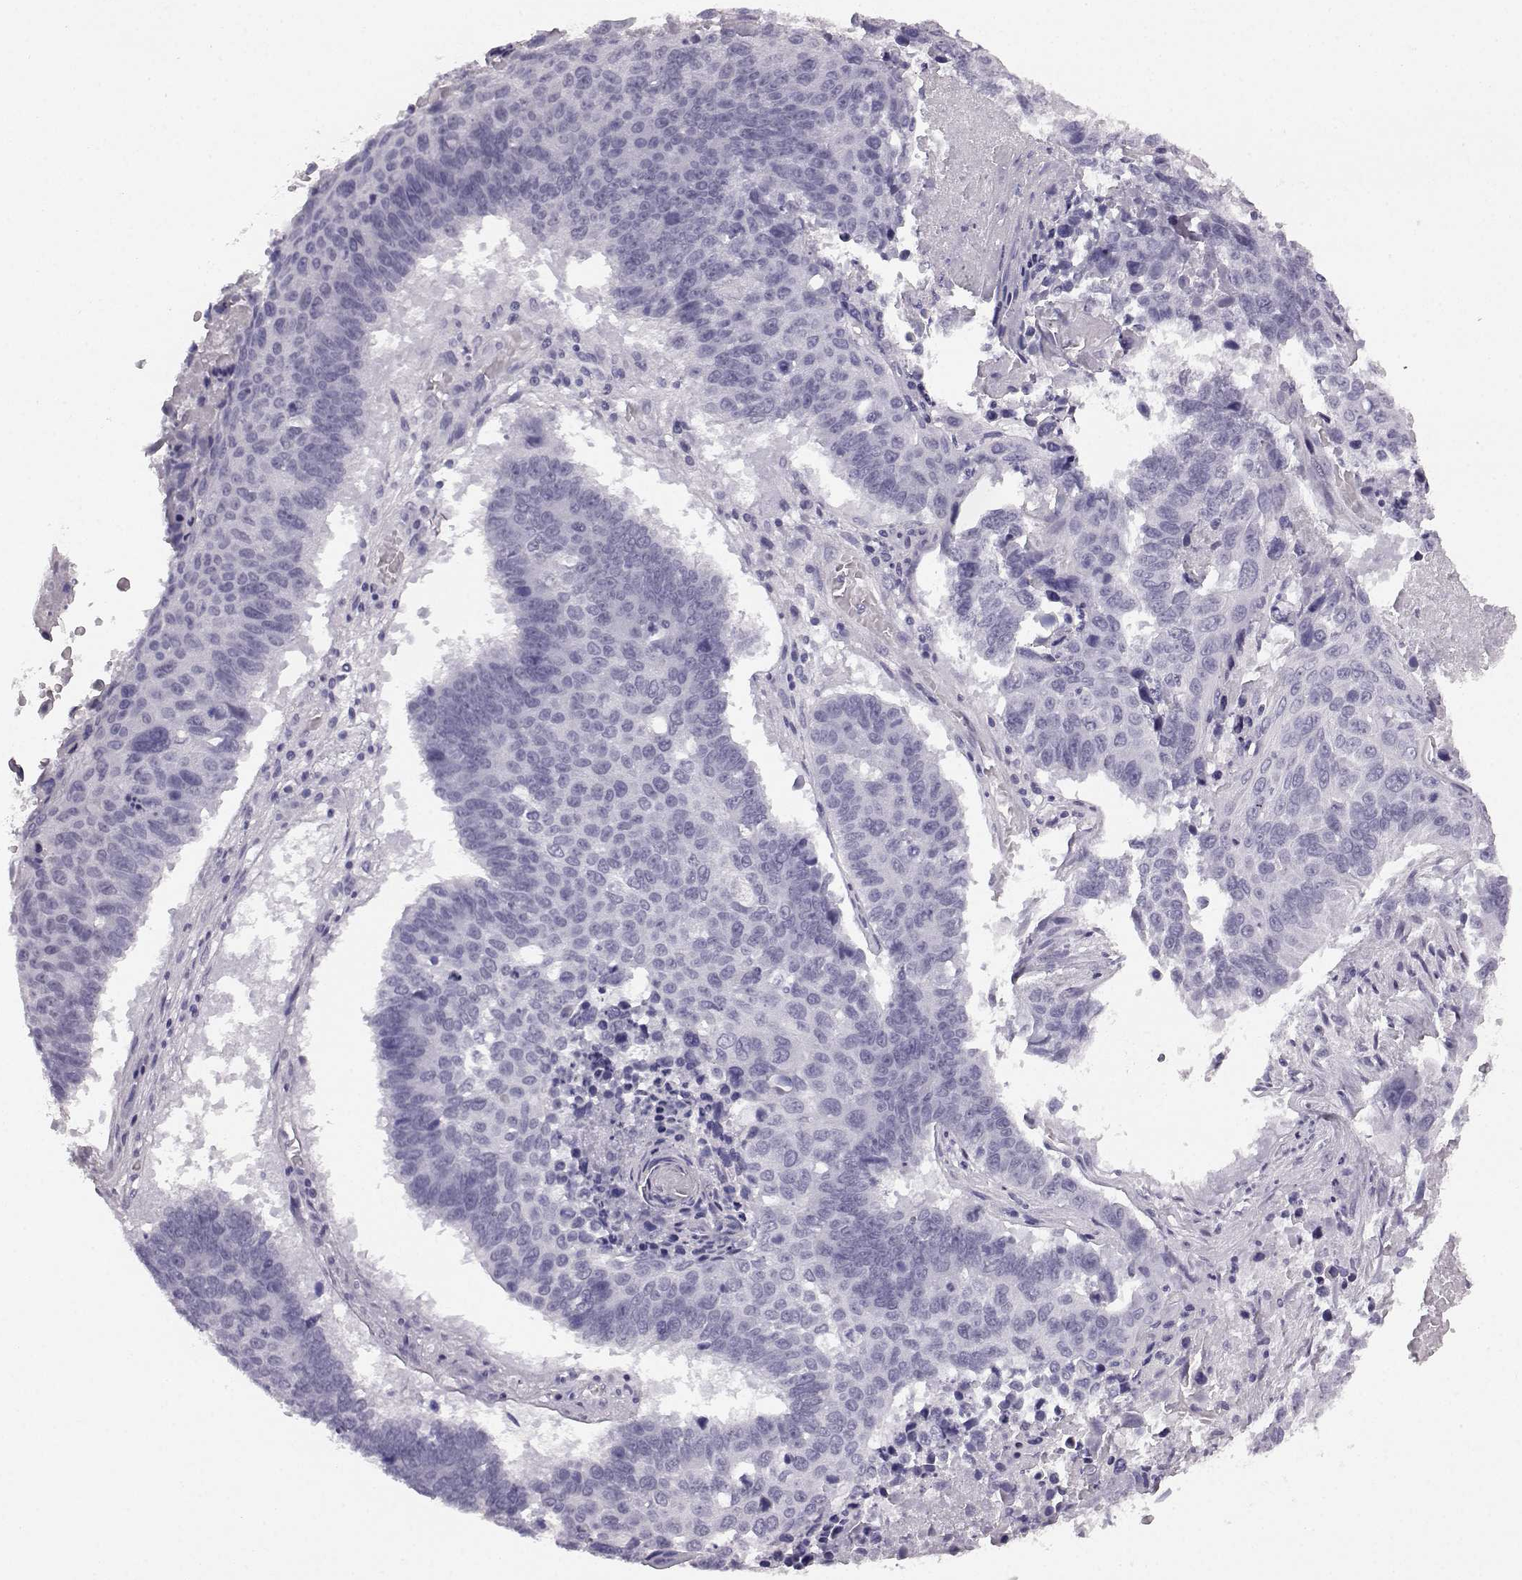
{"staining": {"intensity": "negative", "quantity": "none", "location": "none"}, "tissue": "lung cancer", "cell_type": "Tumor cells", "image_type": "cancer", "snomed": [{"axis": "morphology", "description": "Squamous cell carcinoma, NOS"}, {"axis": "topography", "description": "Lung"}], "caption": "DAB (3,3'-diaminobenzidine) immunohistochemical staining of human squamous cell carcinoma (lung) demonstrates no significant staining in tumor cells.", "gene": "AIPL1", "patient": {"sex": "male", "age": 73}}